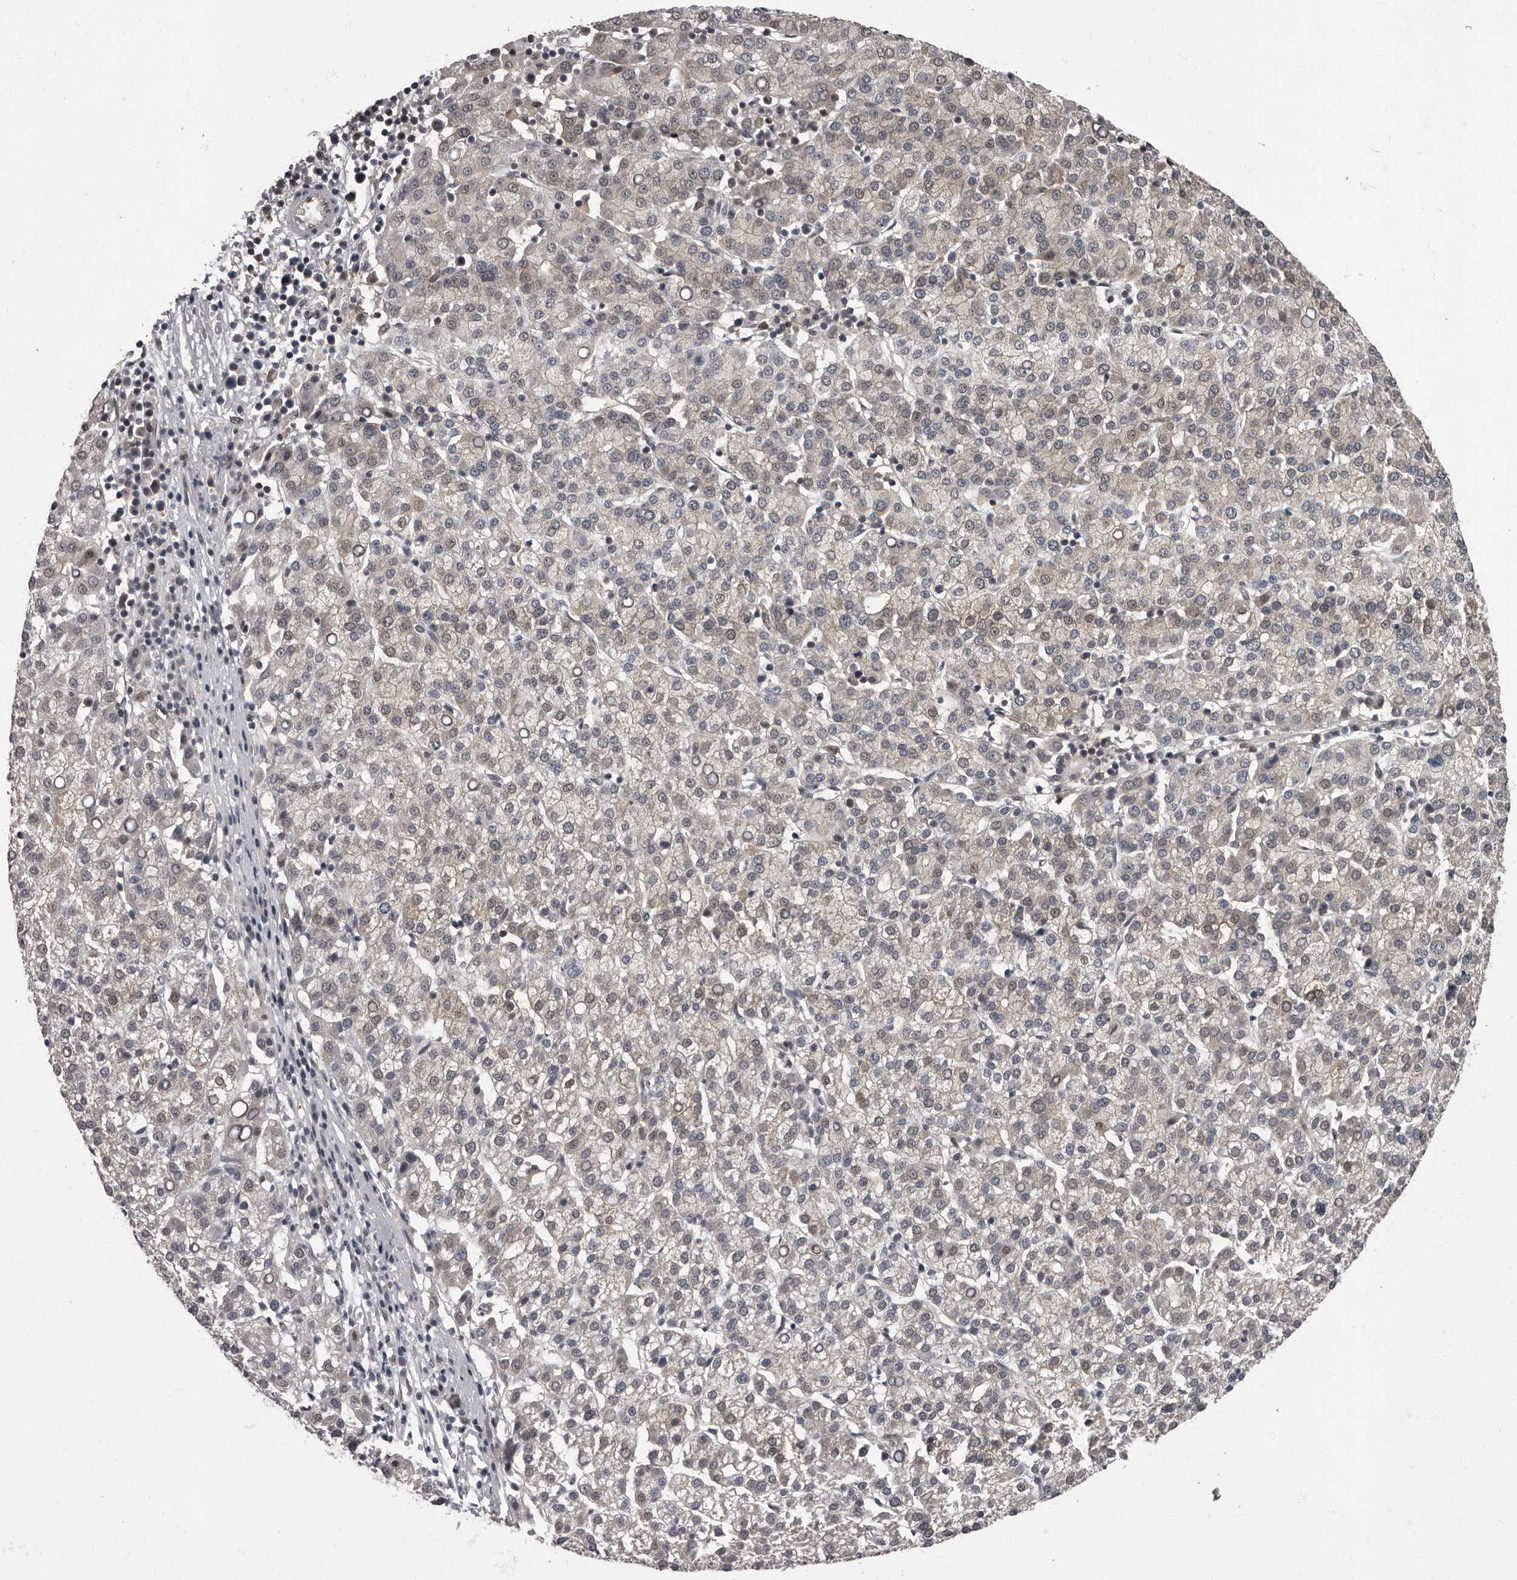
{"staining": {"intensity": "weak", "quantity": "25%-75%", "location": "cytoplasmic/membranous,nuclear"}, "tissue": "liver cancer", "cell_type": "Tumor cells", "image_type": "cancer", "snomed": [{"axis": "morphology", "description": "Carcinoma, Hepatocellular, NOS"}, {"axis": "topography", "description": "Liver"}], "caption": "Immunohistochemical staining of human liver cancer (hepatocellular carcinoma) shows low levels of weak cytoplasmic/membranous and nuclear protein expression in approximately 25%-75% of tumor cells.", "gene": "C1orf50", "patient": {"sex": "female", "age": 58}}